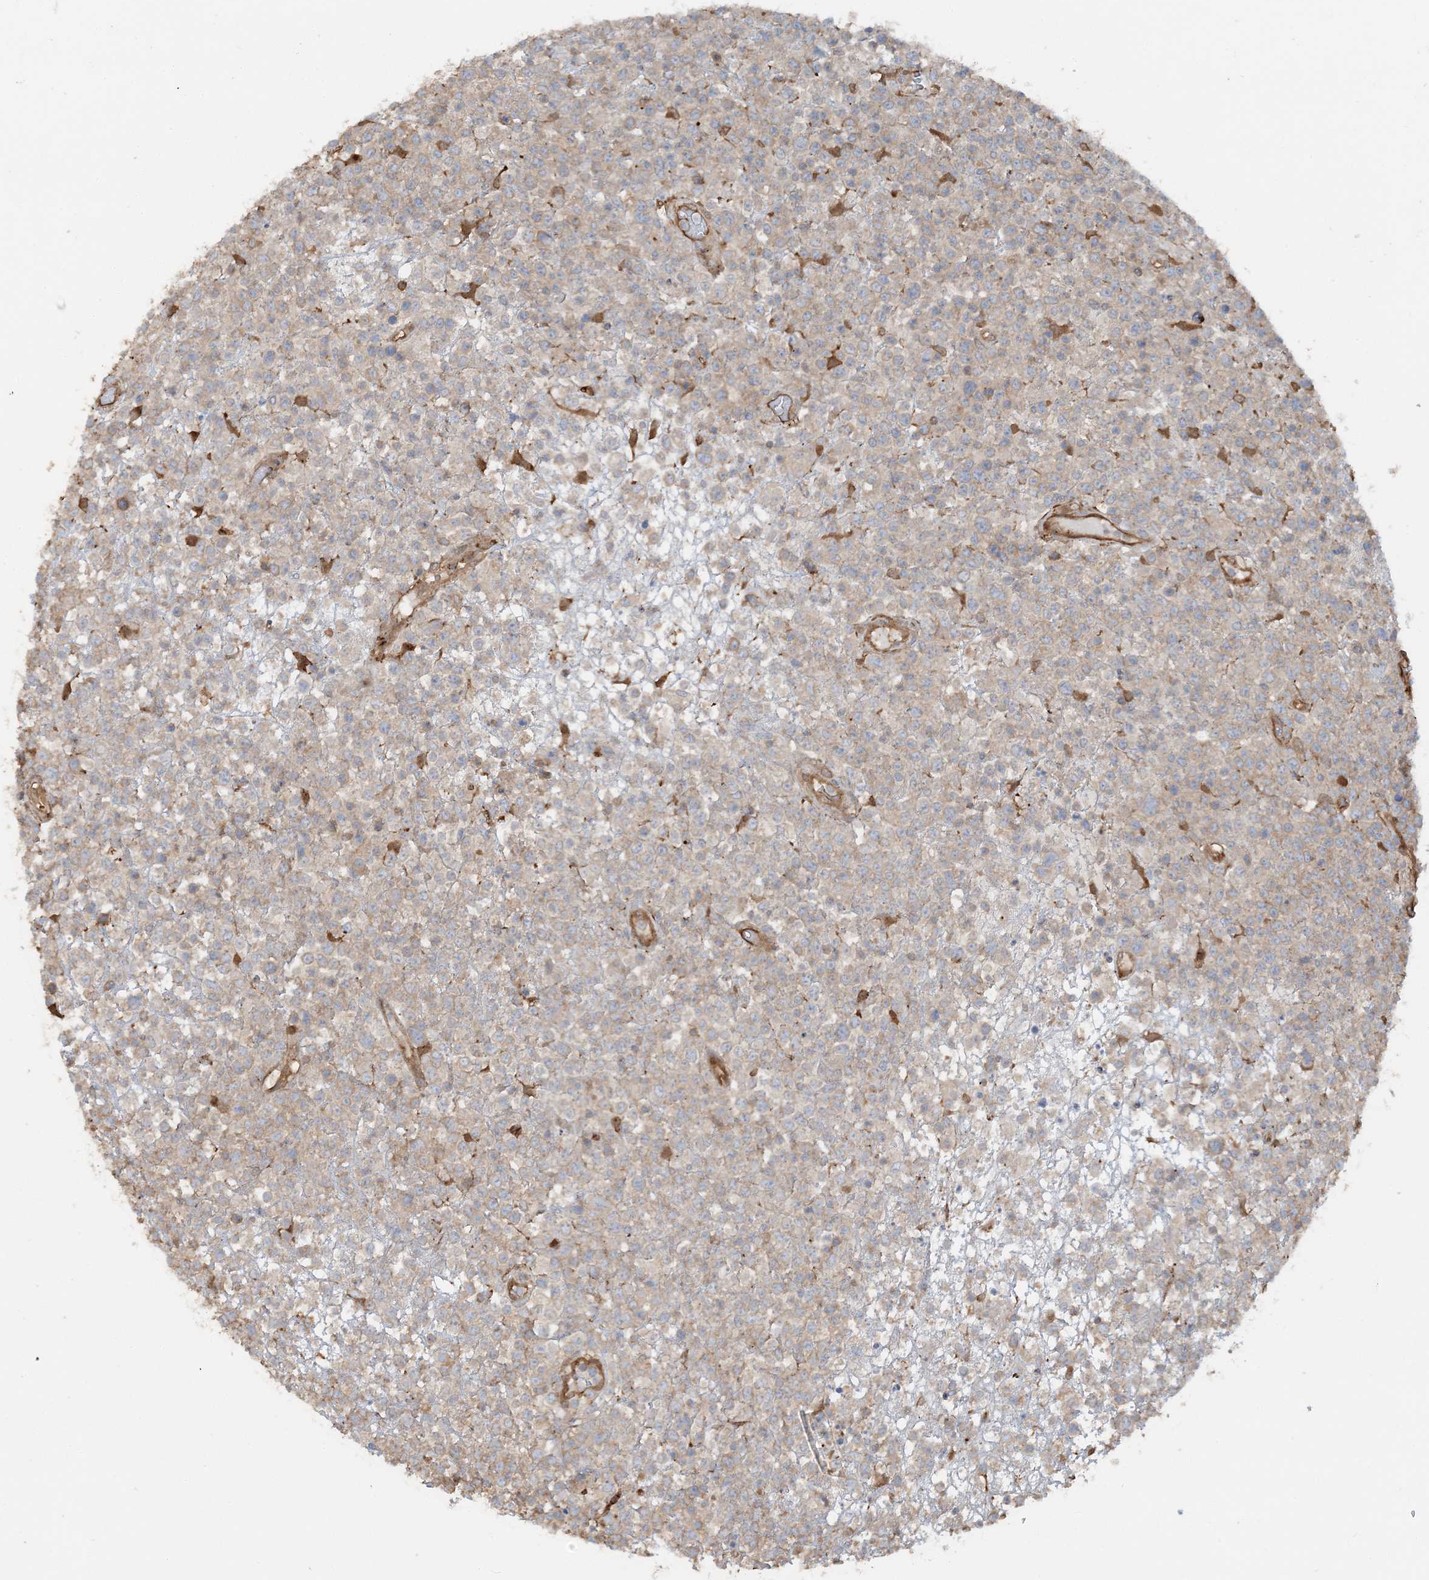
{"staining": {"intensity": "weak", "quantity": "<25%", "location": "cytoplasmic/membranous"}, "tissue": "lymphoma", "cell_type": "Tumor cells", "image_type": "cancer", "snomed": [{"axis": "morphology", "description": "Malignant lymphoma, non-Hodgkin's type, High grade"}, {"axis": "topography", "description": "Colon"}], "caption": "Human lymphoma stained for a protein using IHC exhibits no expression in tumor cells.", "gene": "DSTN", "patient": {"sex": "female", "age": 53}}